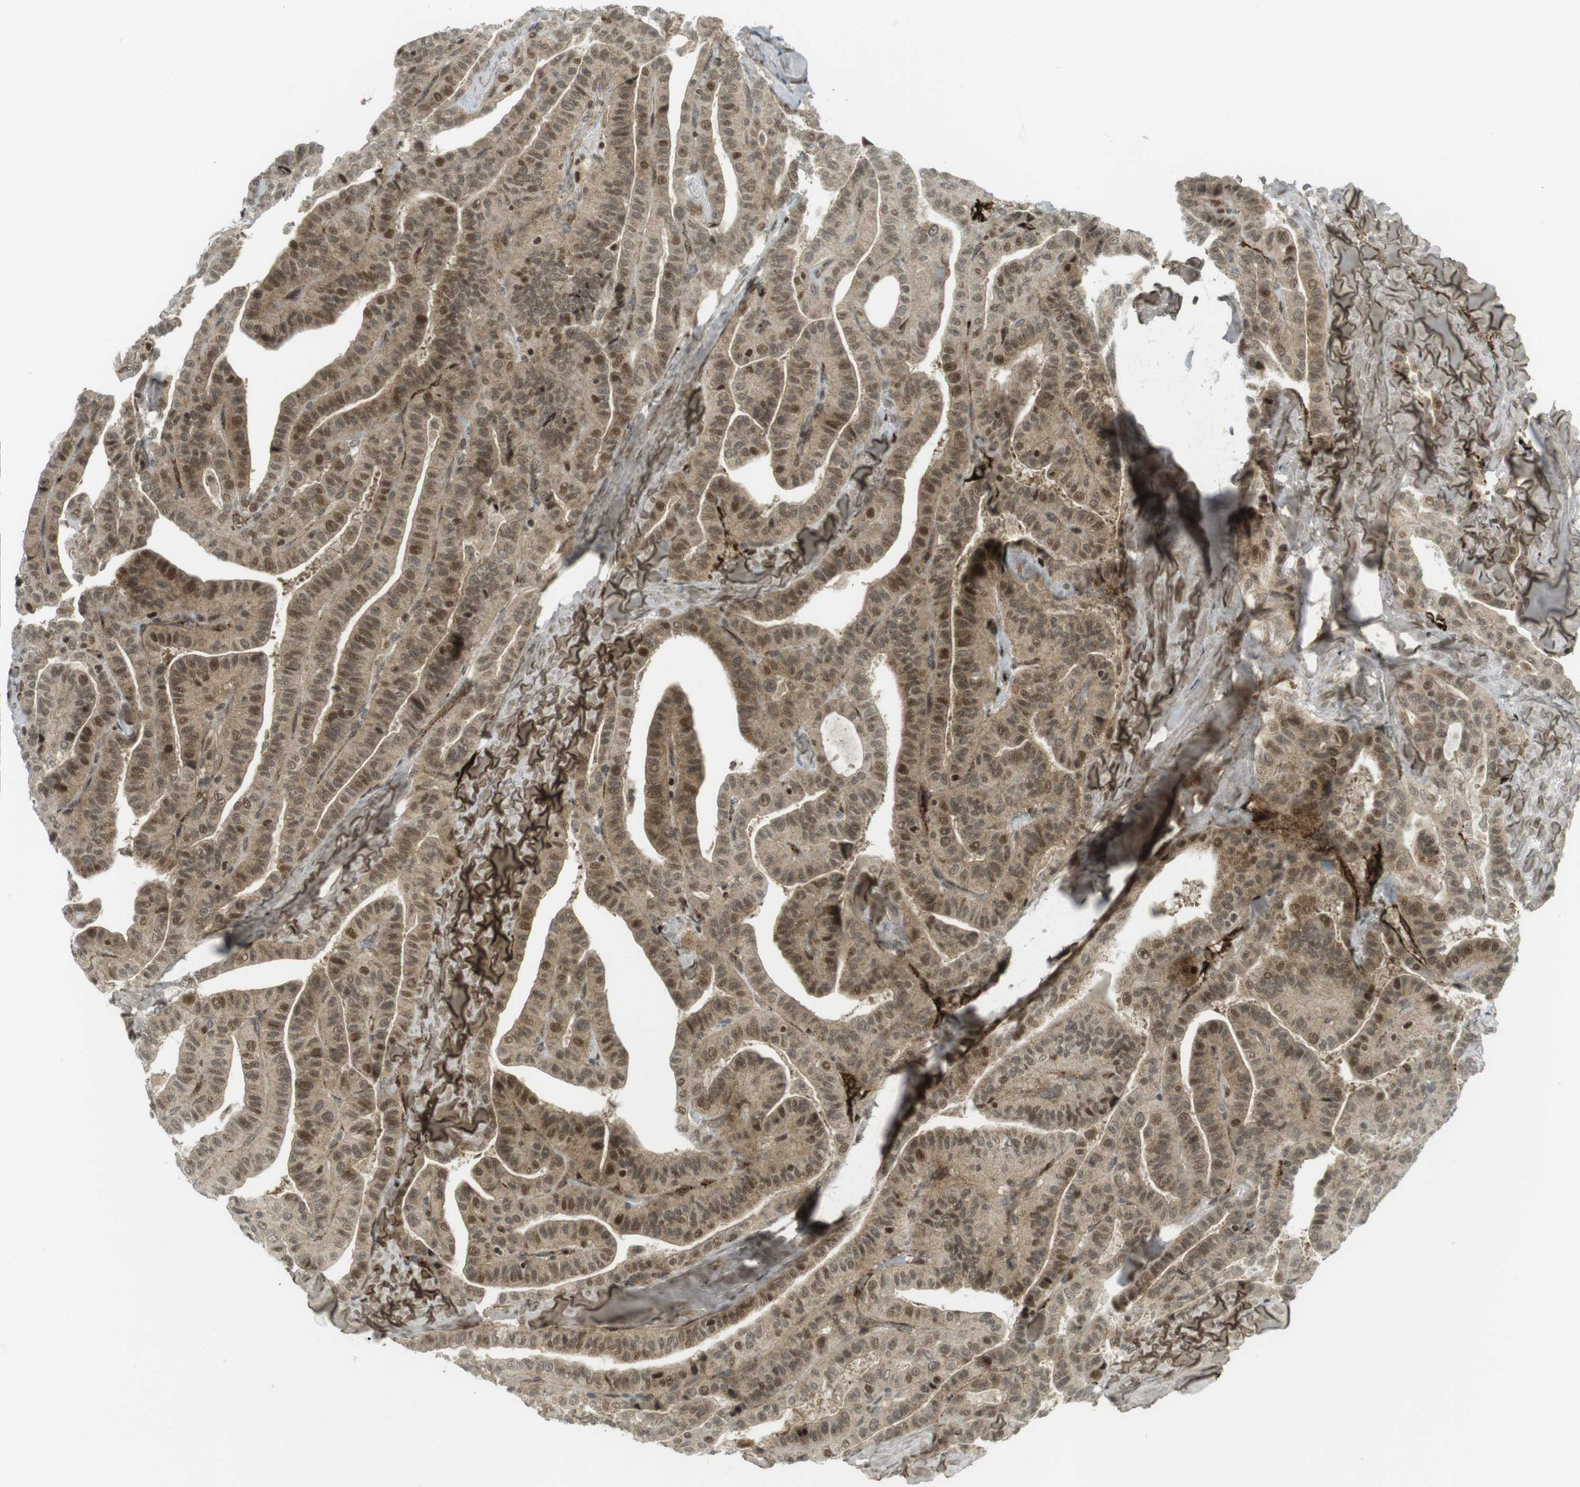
{"staining": {"intensity": "moderate", "quantity": ">75%", "location": "cytoplasmic/membranous,nuclear"}, "tissue": "thyroid cancer", "cell_type": "Tumor cells", "image_type": "cancer", "snomed": [{"axis": "morphology", "description": "Papillary adenocarcinoma, NOS"}, {"axis": "topography", "description": "Thyroid gland"}], "caption": "Approximately >75% of tumor cells in human papillary adenocarcinoma (thyroid) display moderate cytoplasmic/membranous and nuclear protein staining as visualized by brown immunohistochemical staining.", "gene": "PPP1R13B", "patient": {"sex": "male", "age": 77}}